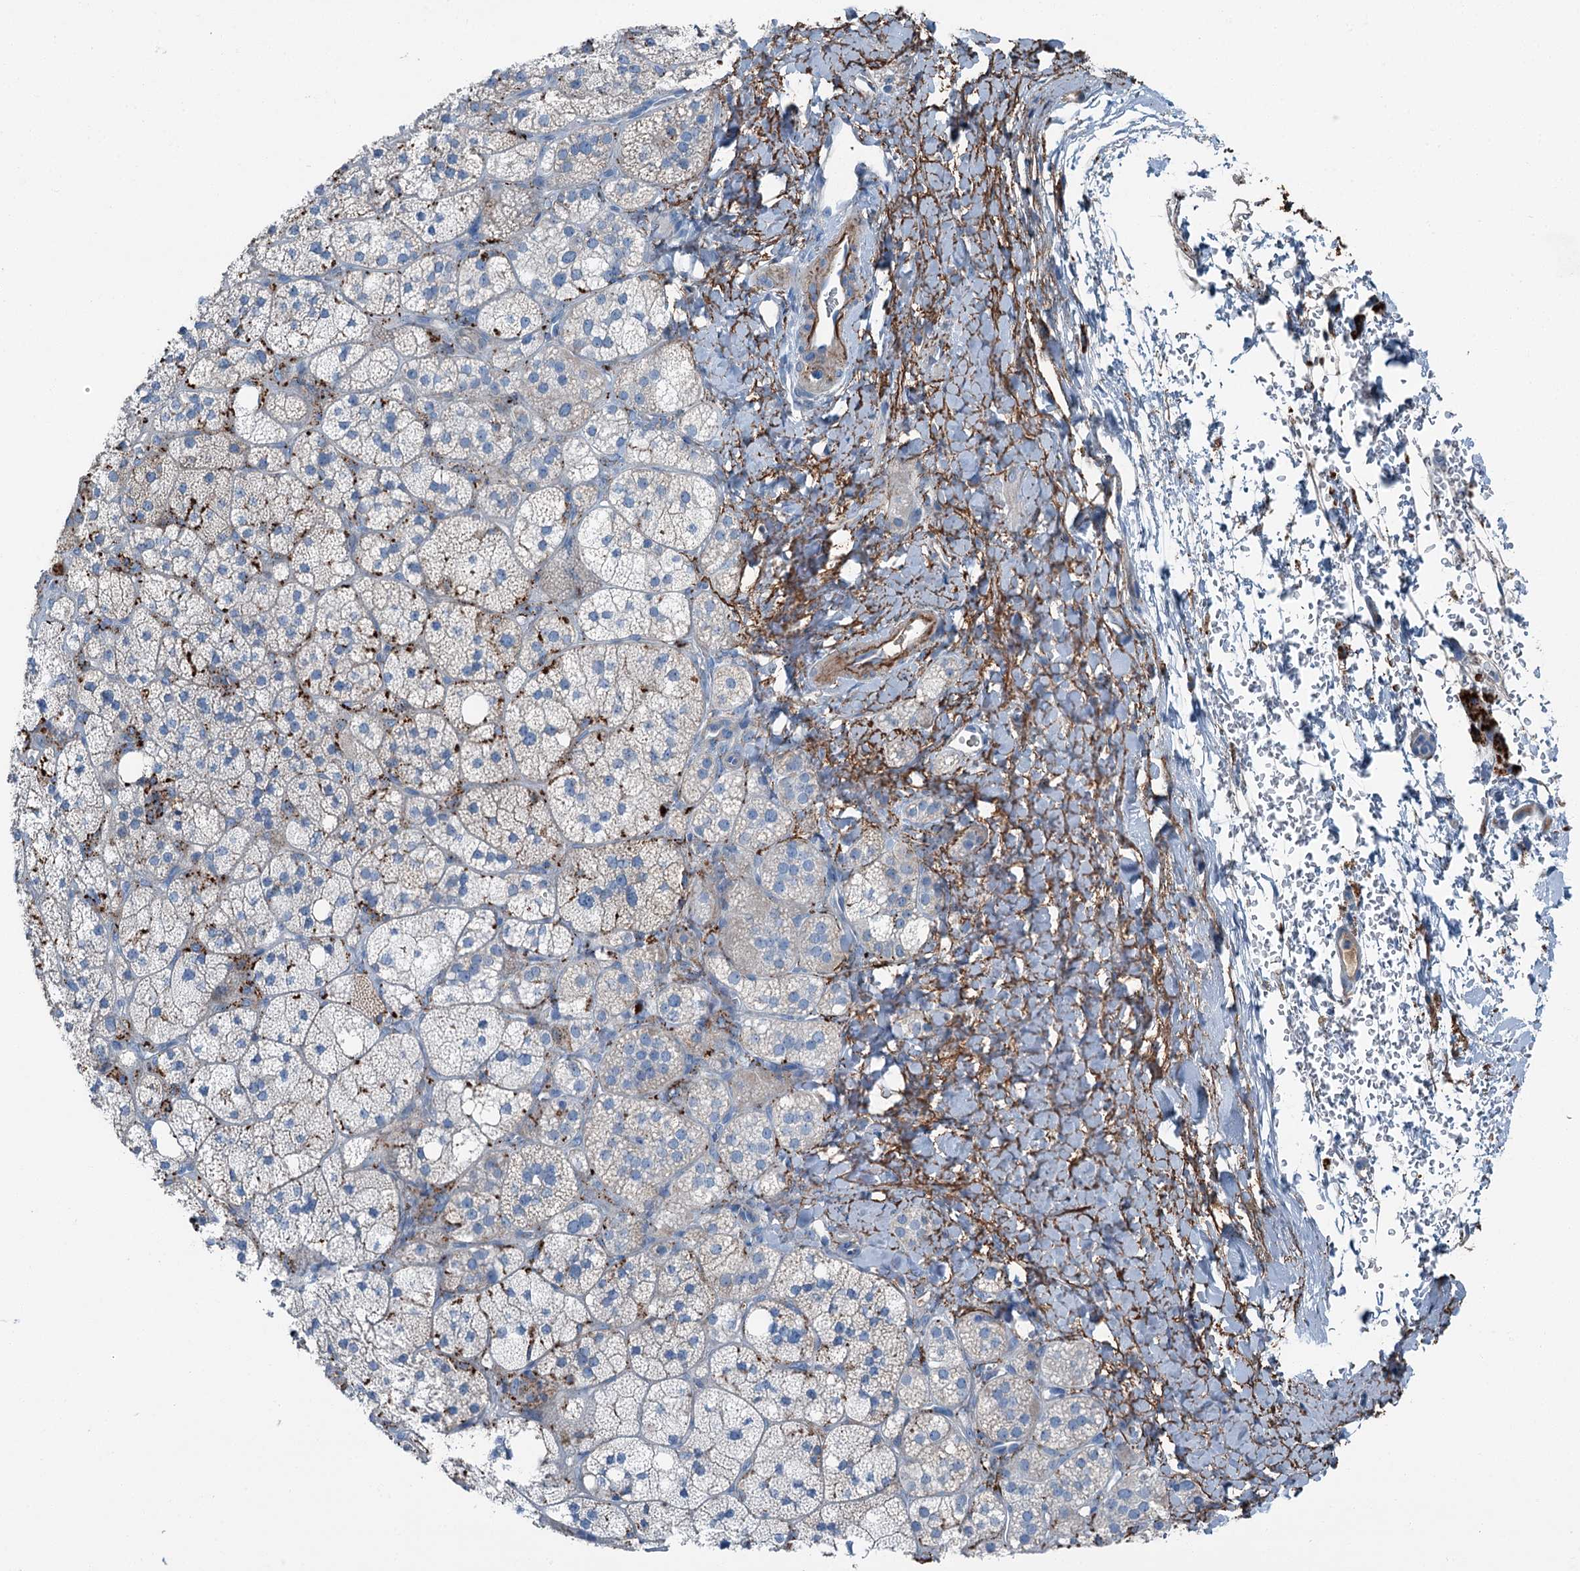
{"staining": {"intensity": "negative", "quantity": "none", "location": "none"}, "tissue": "adrenal gland", "cell_type": "Glandular cells", "image_type": "normal", "snomed": [{"axis": "morphology", "description": "Normal tissue, NOS"}, {"axis": "topography", "description": "Adrenal gland"}], "caption": "A photomicrograph of adrenal gland stained for a protein demonstrates no brown staining in glandular cells. (DAB (3,3'-diaminobenzidine) IHC with hematoxylin counter stain).", "gene": "AXL", "patient": {"sex": "male", "age": 61}}